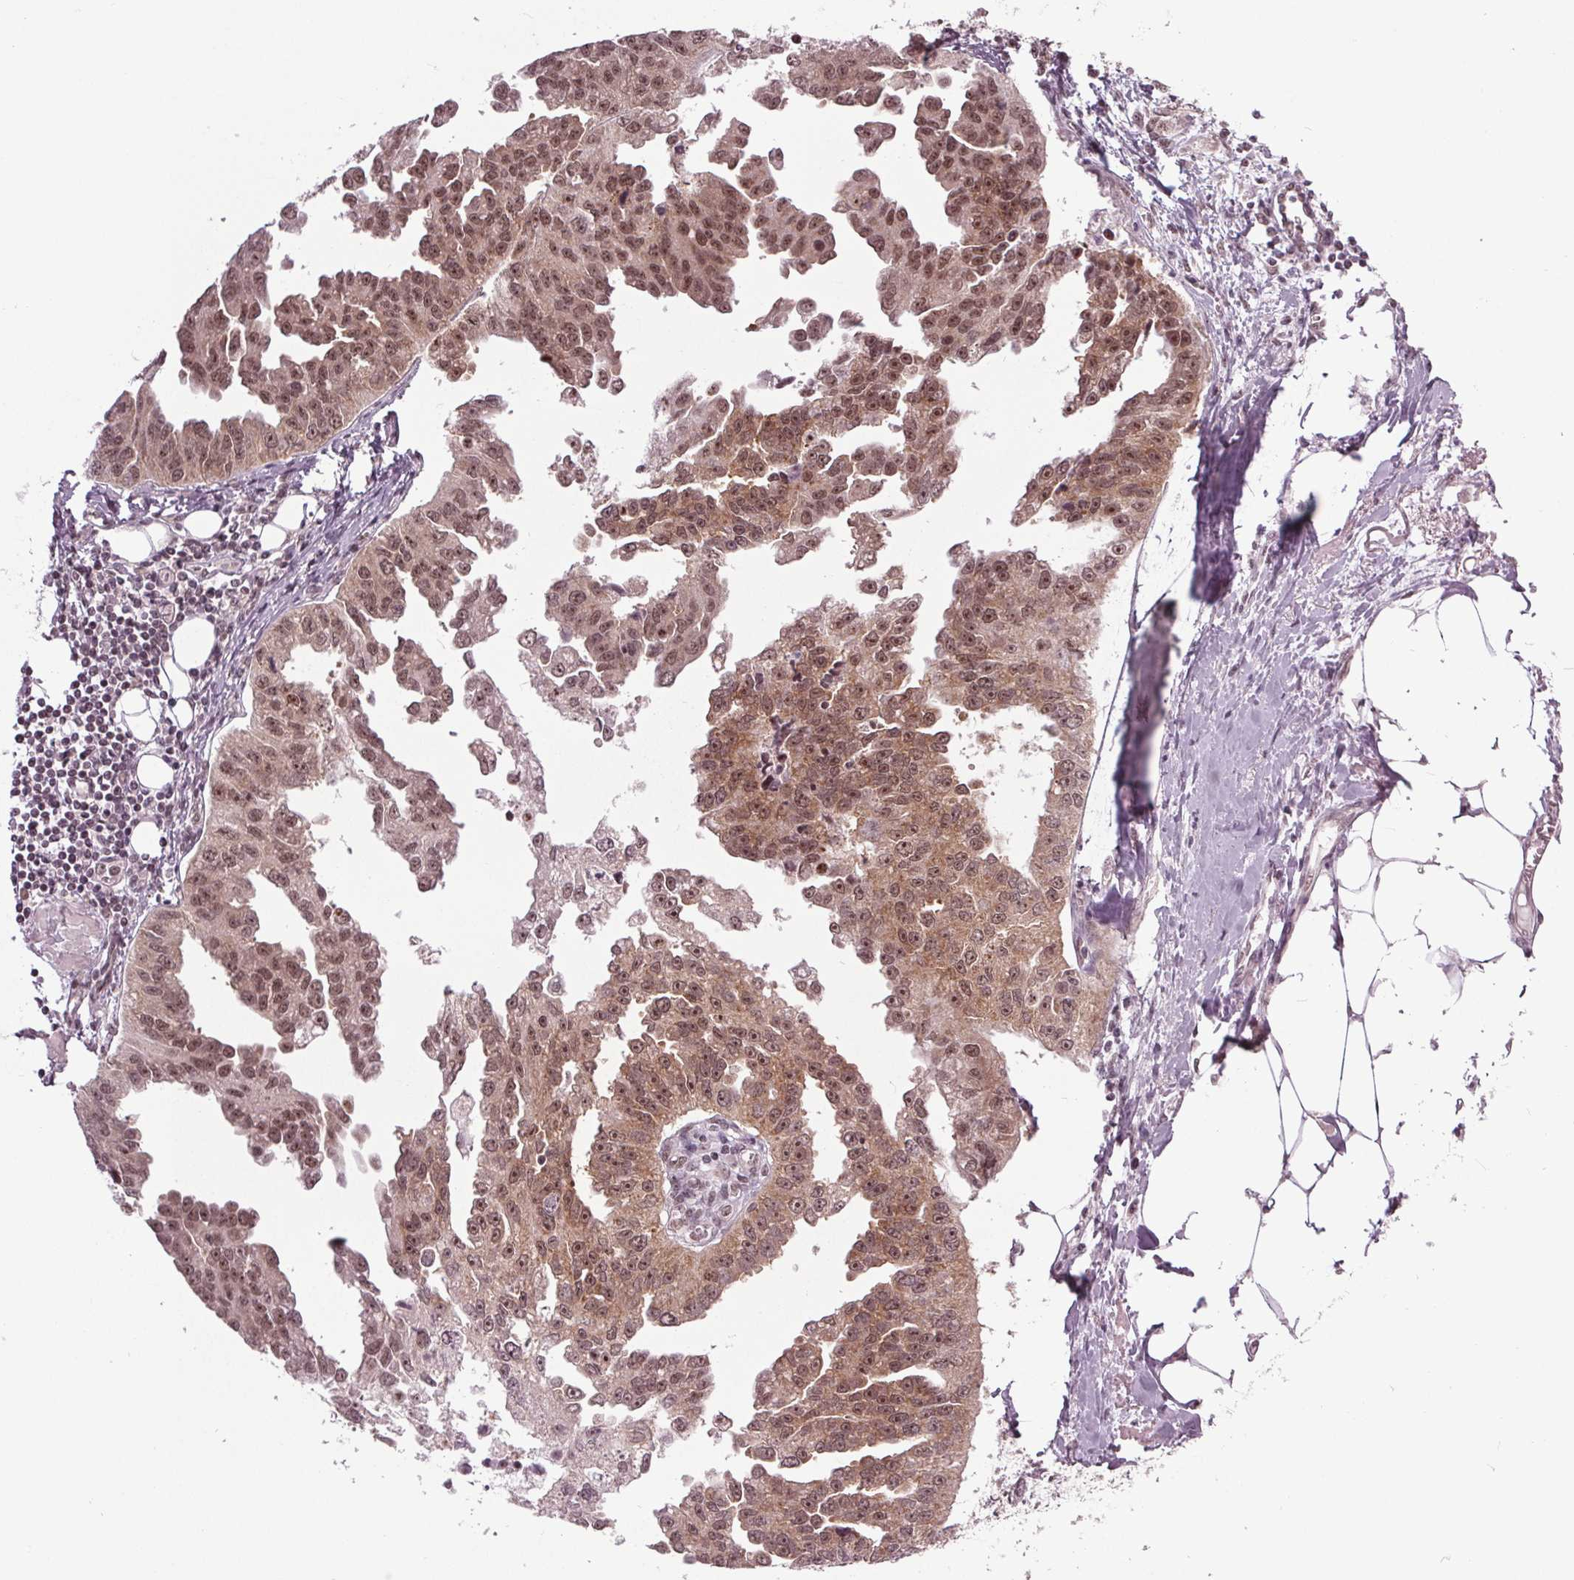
{"staining": {"intensity": "moderate", "quantity": ">75%", "location": "nuclear"}, "tissue": "ovarian cancer", "cell_type": "Tumor cells", "image_type": "cancer", "snomed": [{"axis": "morphology", "description": "Cystadenocarcinoma, serous, NOS"}, {"axis": "topography", "description": "Ovary"}], "caption": "A photomicrograph showing moderate nuclear staining in about >75% of tumor cells in ovarian cancer (serous cystadenocarcinoma), as visualized by brown immunohistochemical staining.", "gene": "DDX41", "patient": {"sex": "female", "age": 75}}